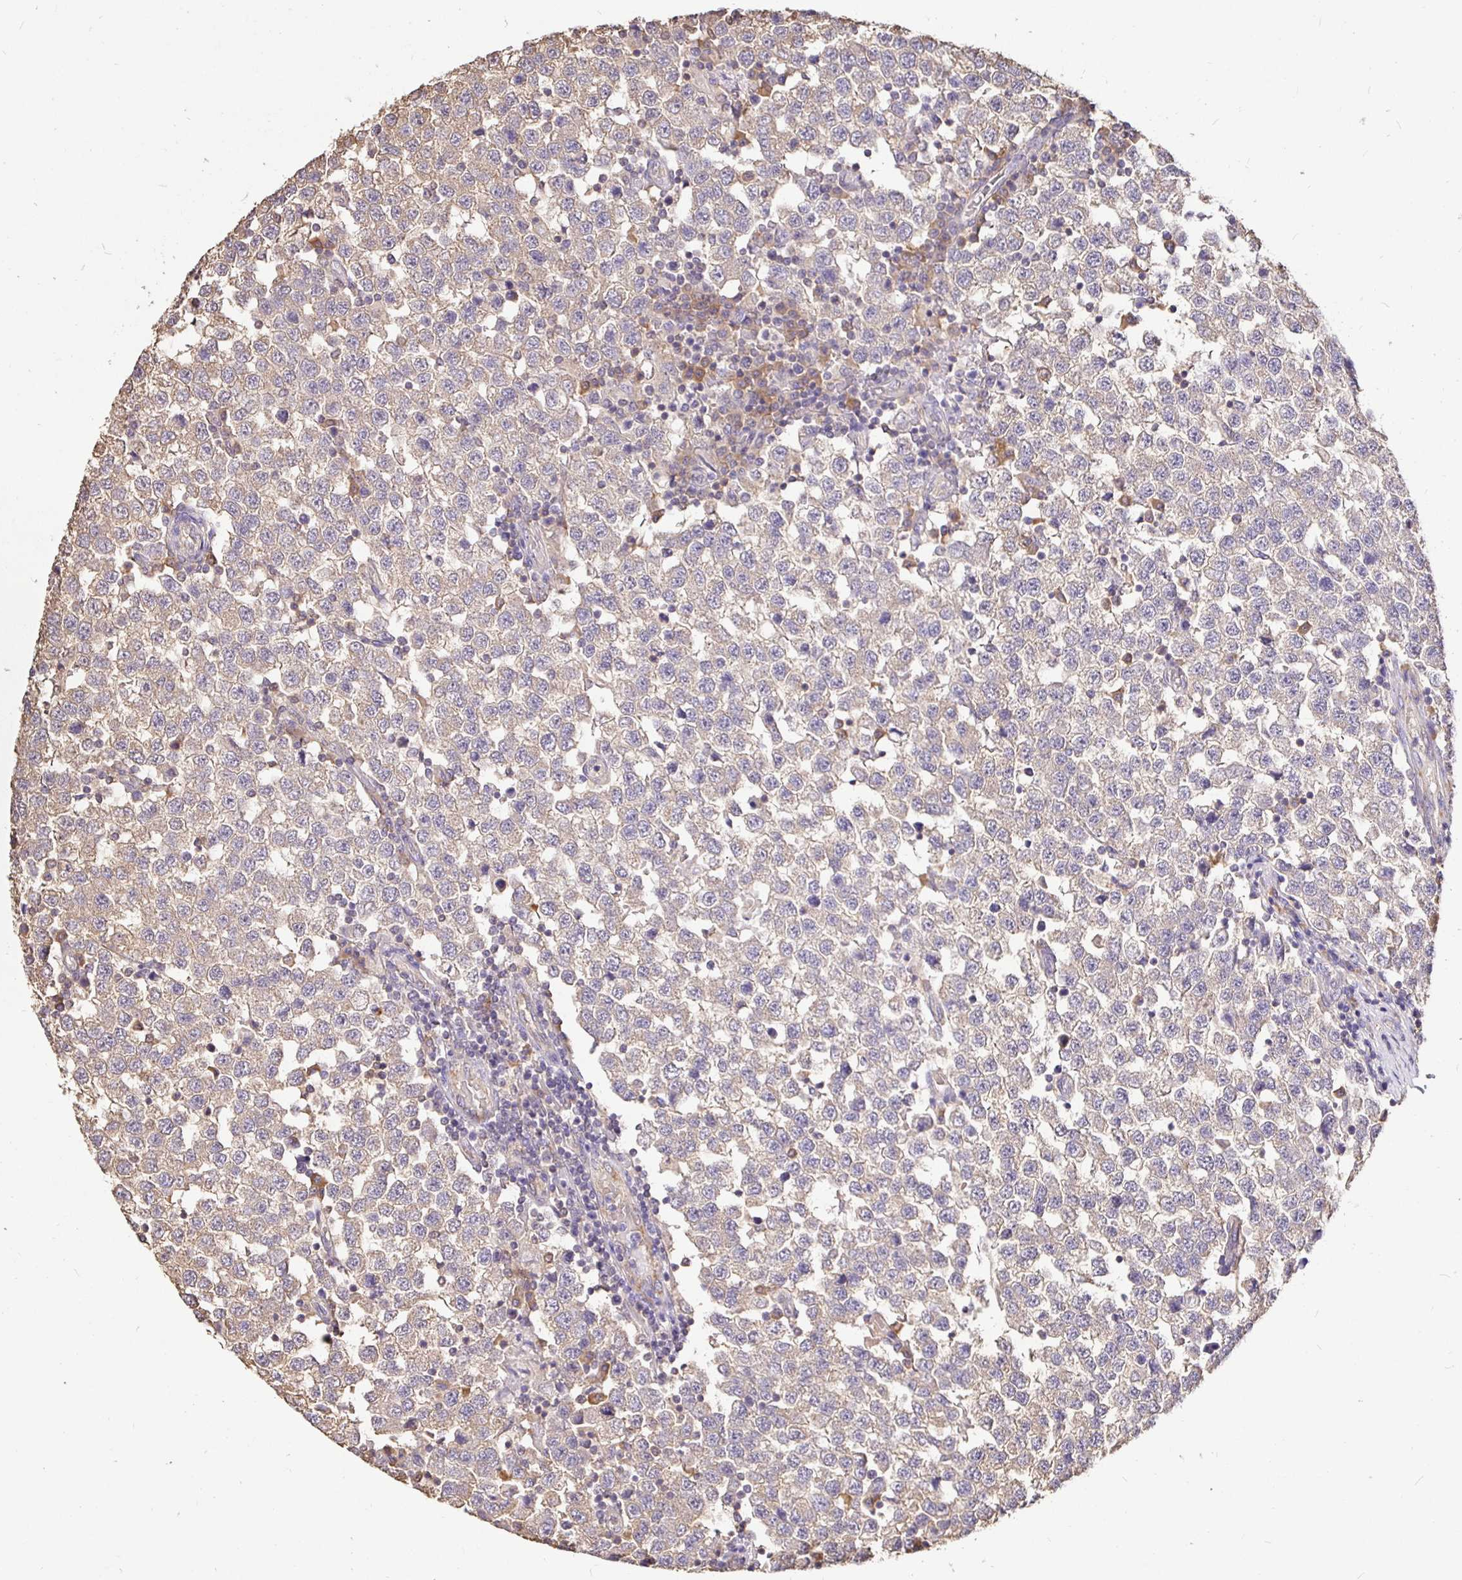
{"staining": {"intensity": "weak", "quantity": "25%-75%", "location": "cytoplasmic/membranous"}, "tissue": "testis cancer", "cell_type": "Tumor cells", "image_type": "cancer", "snomed": [{"axis": "morphology", "description": "Seminoma, NOS"}, {"axis": "topography", "description": "Testis"}], "caption": "DAB immunohistochemical staining of human seminoma (testis) shows weak cytoplasmic/membranous protein expression in approximately 25%-75% of tumor cells.", "gene": "MAPK8IP3", "patient": {"sex": "male", "age": 34}}